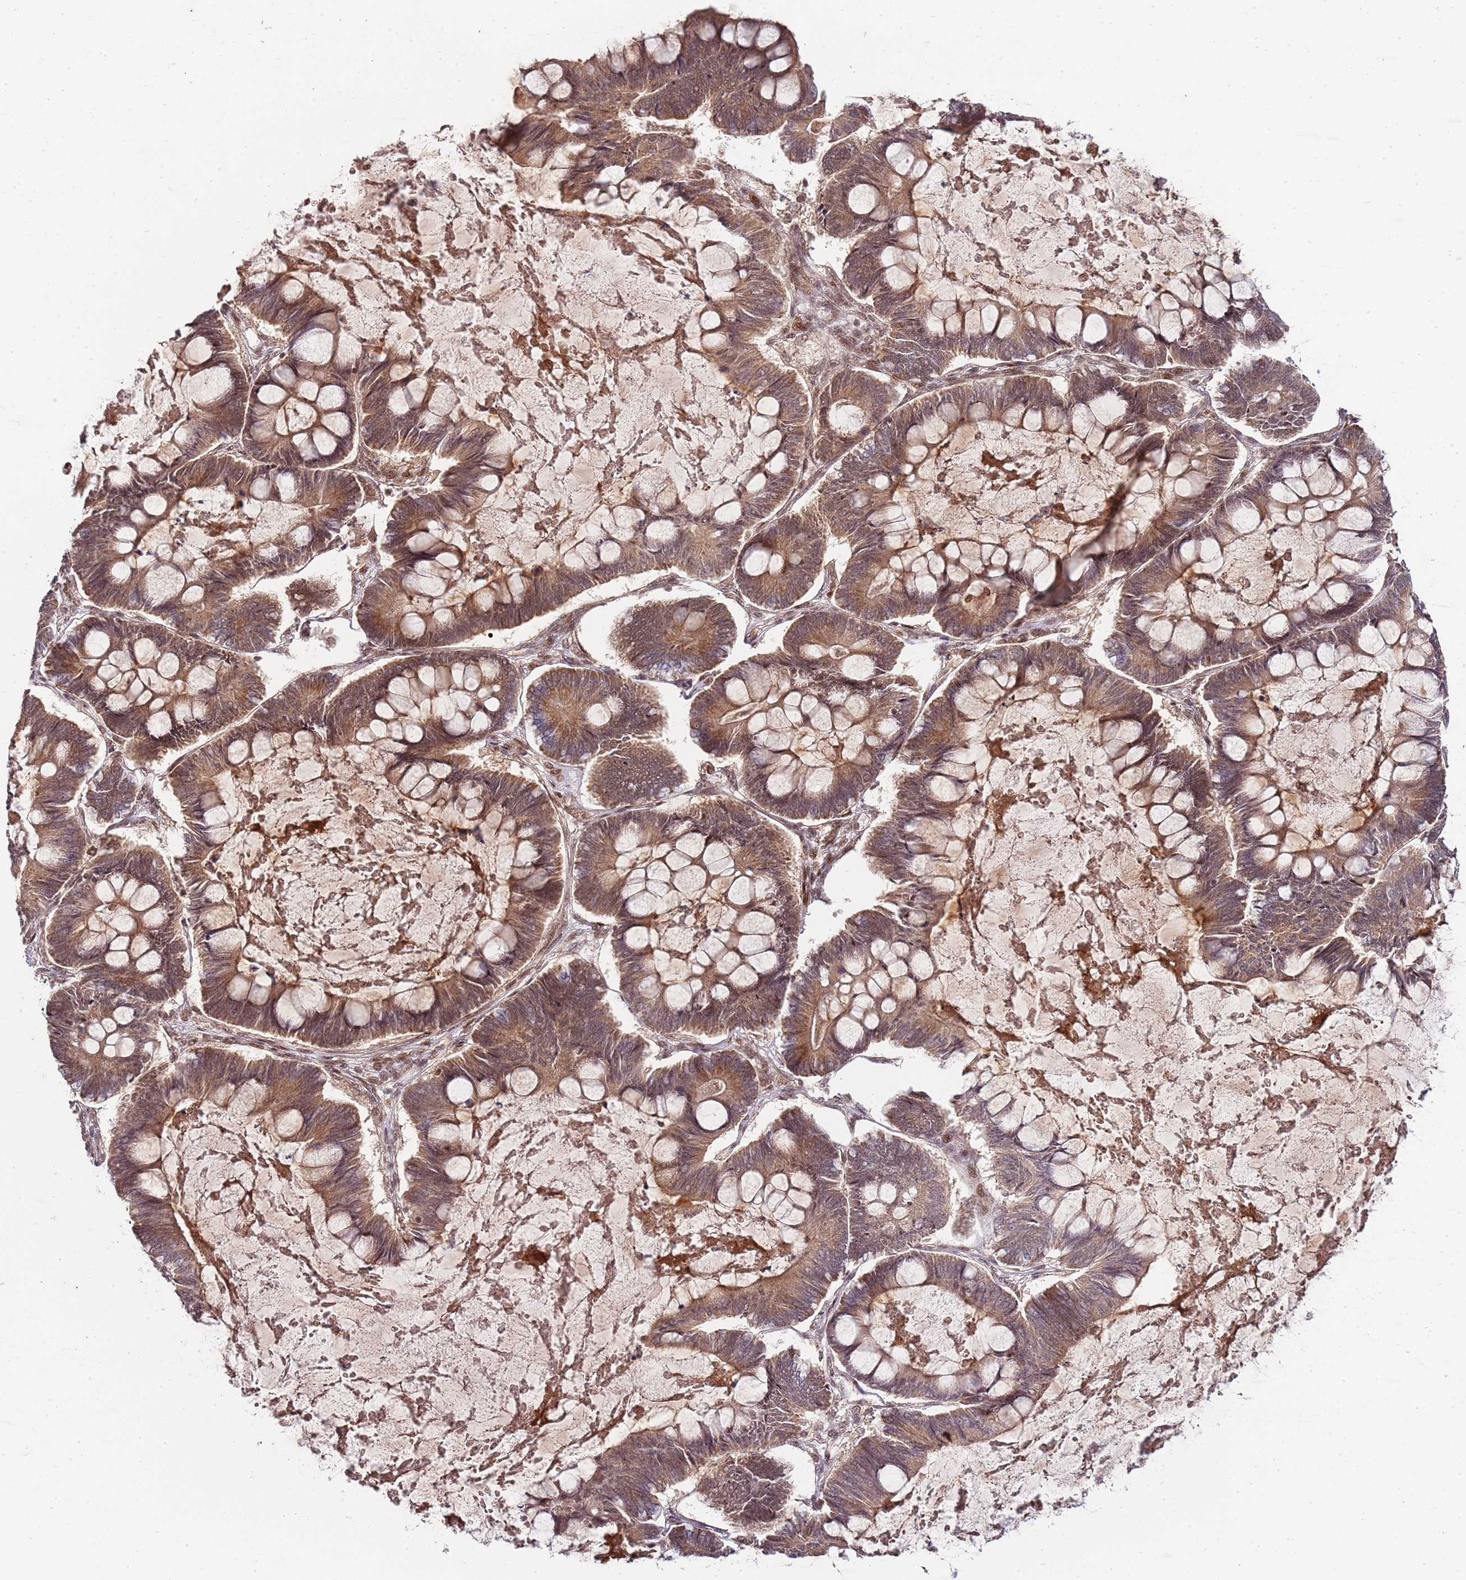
{"staining": {"intensity": "moderate", "quantity": ">75%", "location": "cytoplasmic/membranous,nuclear"}, "tissue": "ovarian cancer", "cell_type": "Tumor cells", "image_type": "cancer", "snomed": [{"axis": "morphology", "description": "Cystadenocarcinoma, mucinous, NOS"}, {"axis": "topography", "description": "Ovary"}], "caption": "Protein analysis of ovarian cancer (mucinous cystadenocarcinoma) tissue exhibits moderate cytoplasmic/membranous and nuclear expression in about >75% of tumor cells. The protein is shown in brown color, while the nuclei are stained blue.", "gene": "EDC3", "patient": {"sex": "female", "age": 61}}